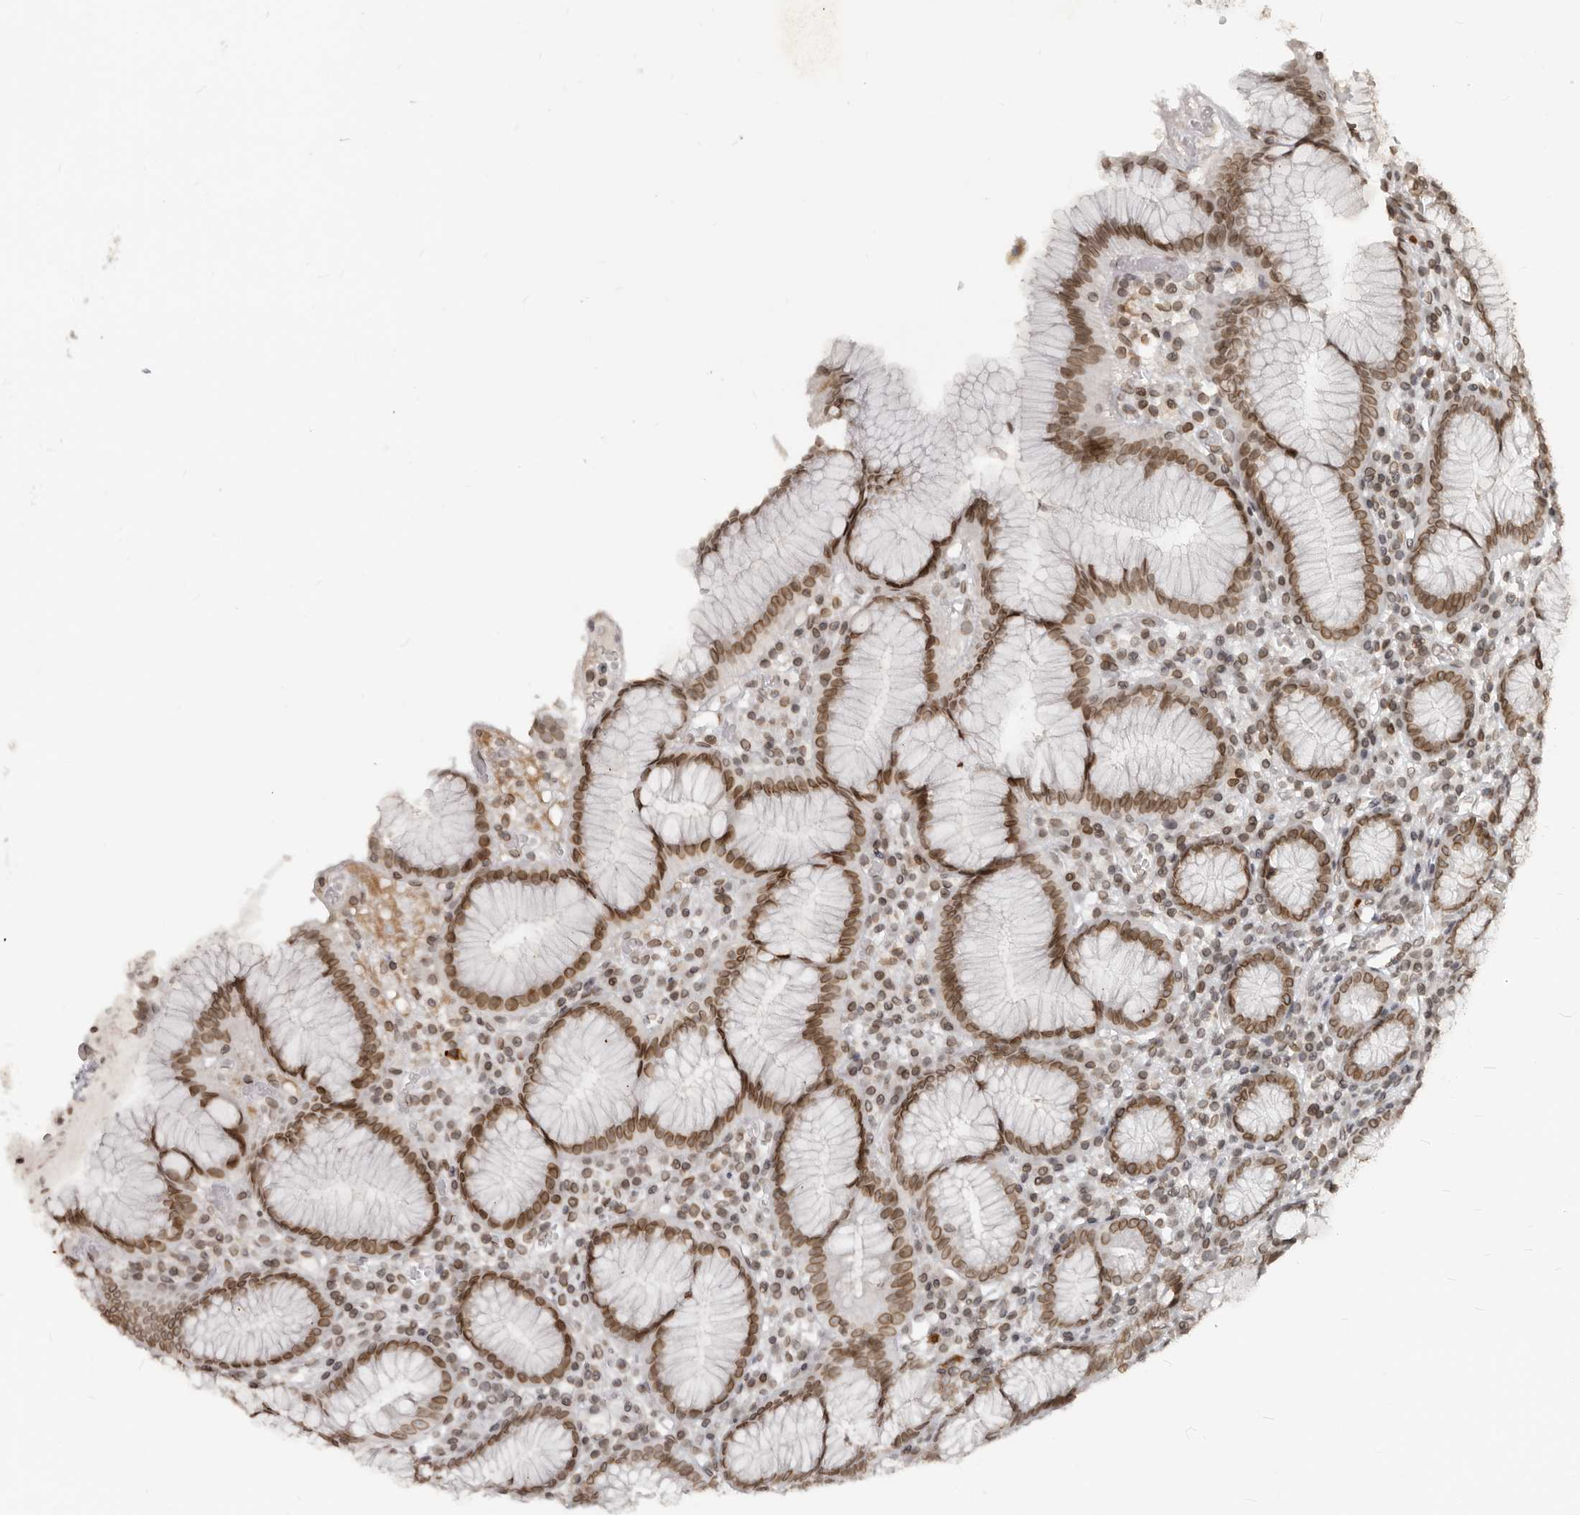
{"staining": {"intensity": "moderate", "quantity": ">75%", "location": "cytoplasmic/membranous,nuclear"}, "tissue": "stomach", "cell_type": "Glandular cells", "image_type": "normal", "snomed": [{"axis": "morphology", "description": "Normal tissue, NOS"}, {"axis": "topography", "description": "Stomach"}], "caption": "A micrograph of human stomach stained for a protein reveals moderate cytoplasmic/membranous,nuclear brown staining in glandular cells. The protein of interest is stained brown, and the nuclei are stained in blue (DAB (3,3'-diaminobenzidine) IHC with brightfield microscopy, high magnification).", "gene": "NUP153", "patient": {"sex": "male", "age": 55}}